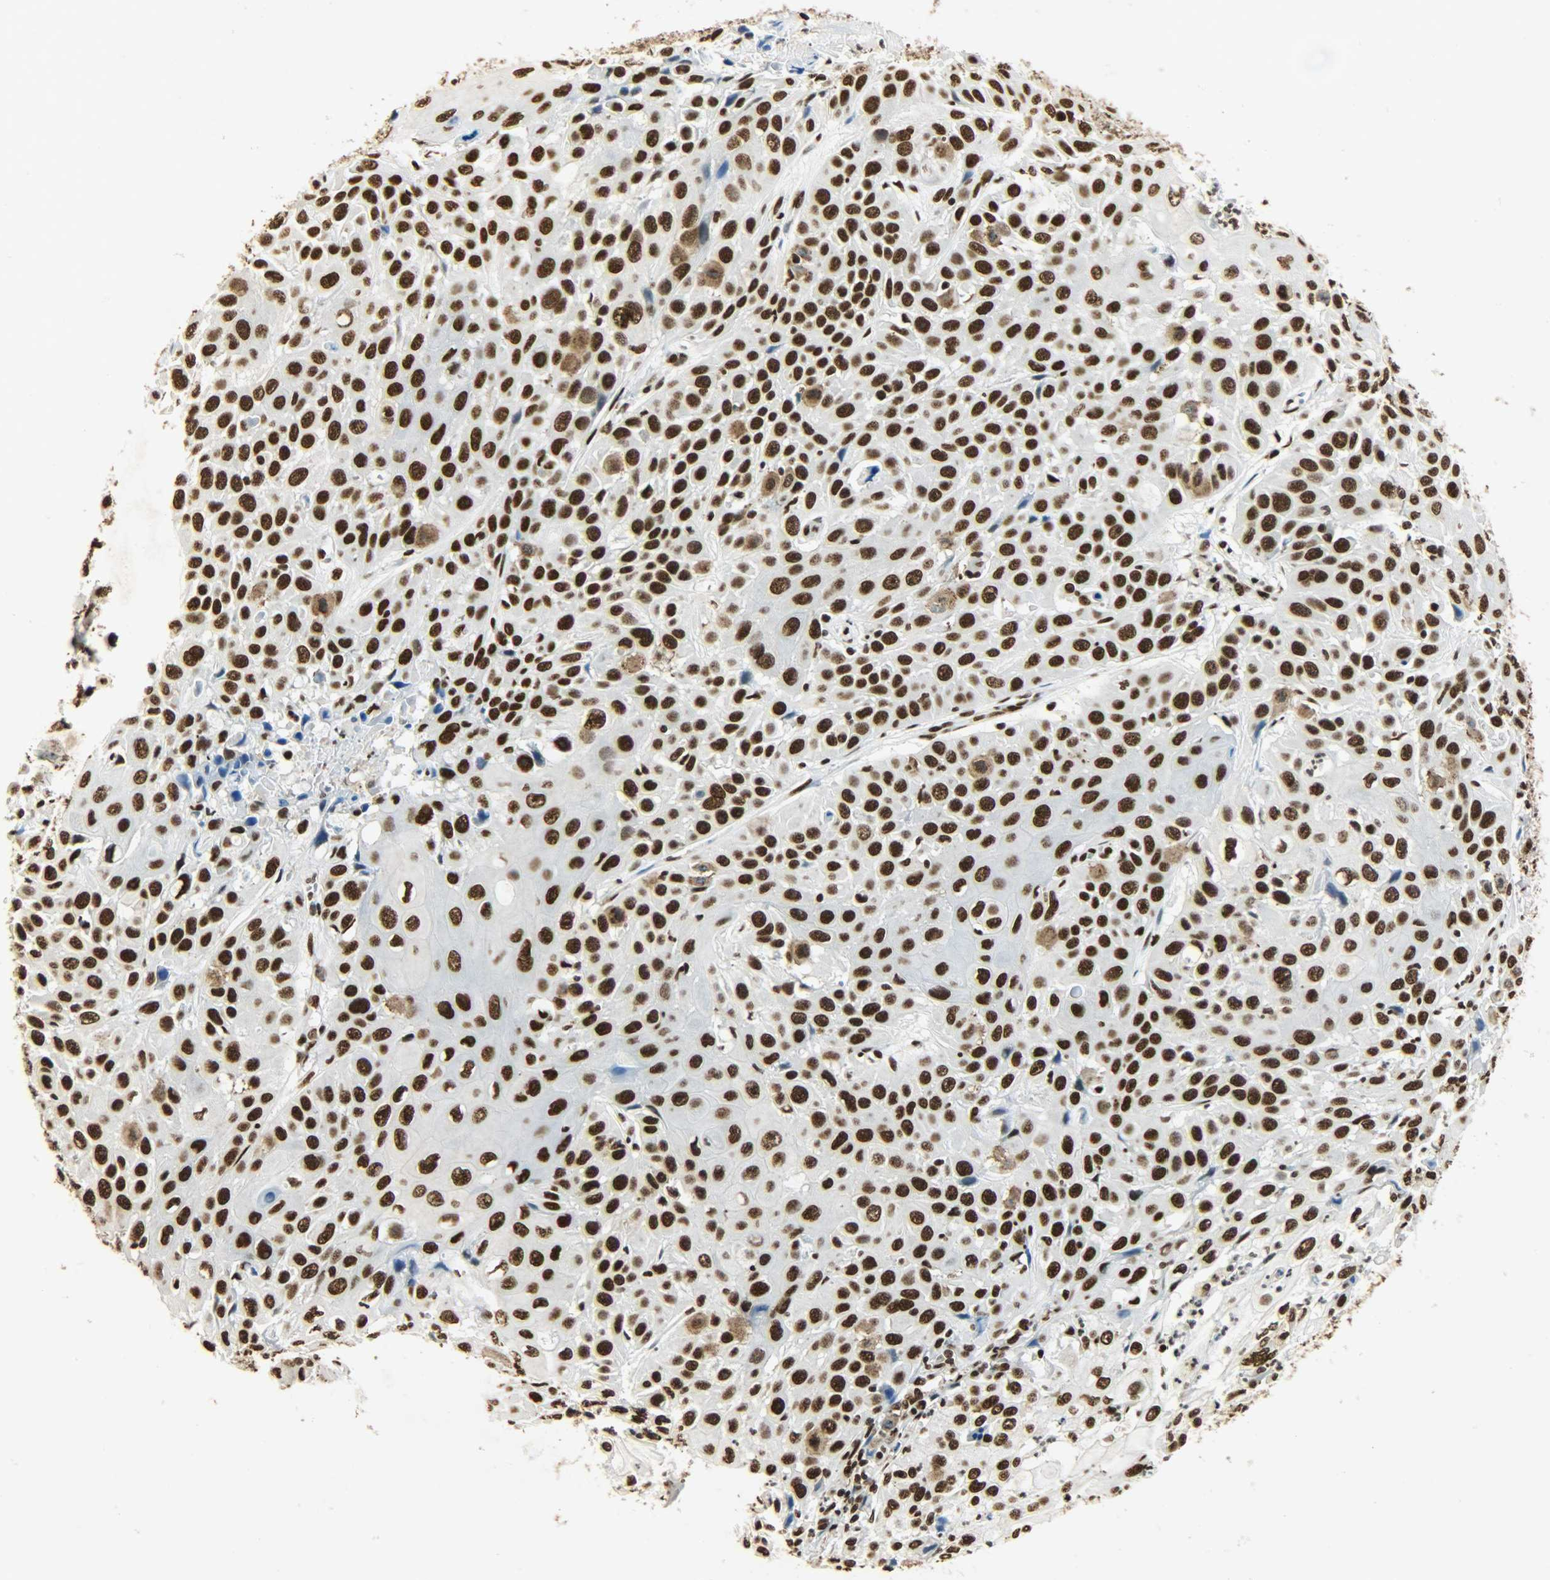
{"staining": {"intensity": "strong", "quantity": ">75%", "location": "nuclear"}, "tissue": "cervical cancer", "cell_type": "Tumor cells", "image_type": "cancer", "snomed": [{"axis": "morphology", "description": "Squamous cell carcinoma, NOS"}, {"axis": "topography", "description": "Cervix"}], "caption": "High-magnification brightfield microscopy of cervical cancer (squamous cell carcinoma) stained with DAB (3,3'-diaminobenzidine) (brown) and counterstained with hematoxylin (blue). tumor cells exhibit strong nuclear positivity is present in approximately>75% of cells. The staining was performed using DAB (3,3'-diaminobenzidine), with brown indicating positive protein expression. Nuclei are stained blue with hematoxylin.", "gene": "KHDRBS1", "patient": {"sex": "female", "age": 39}}